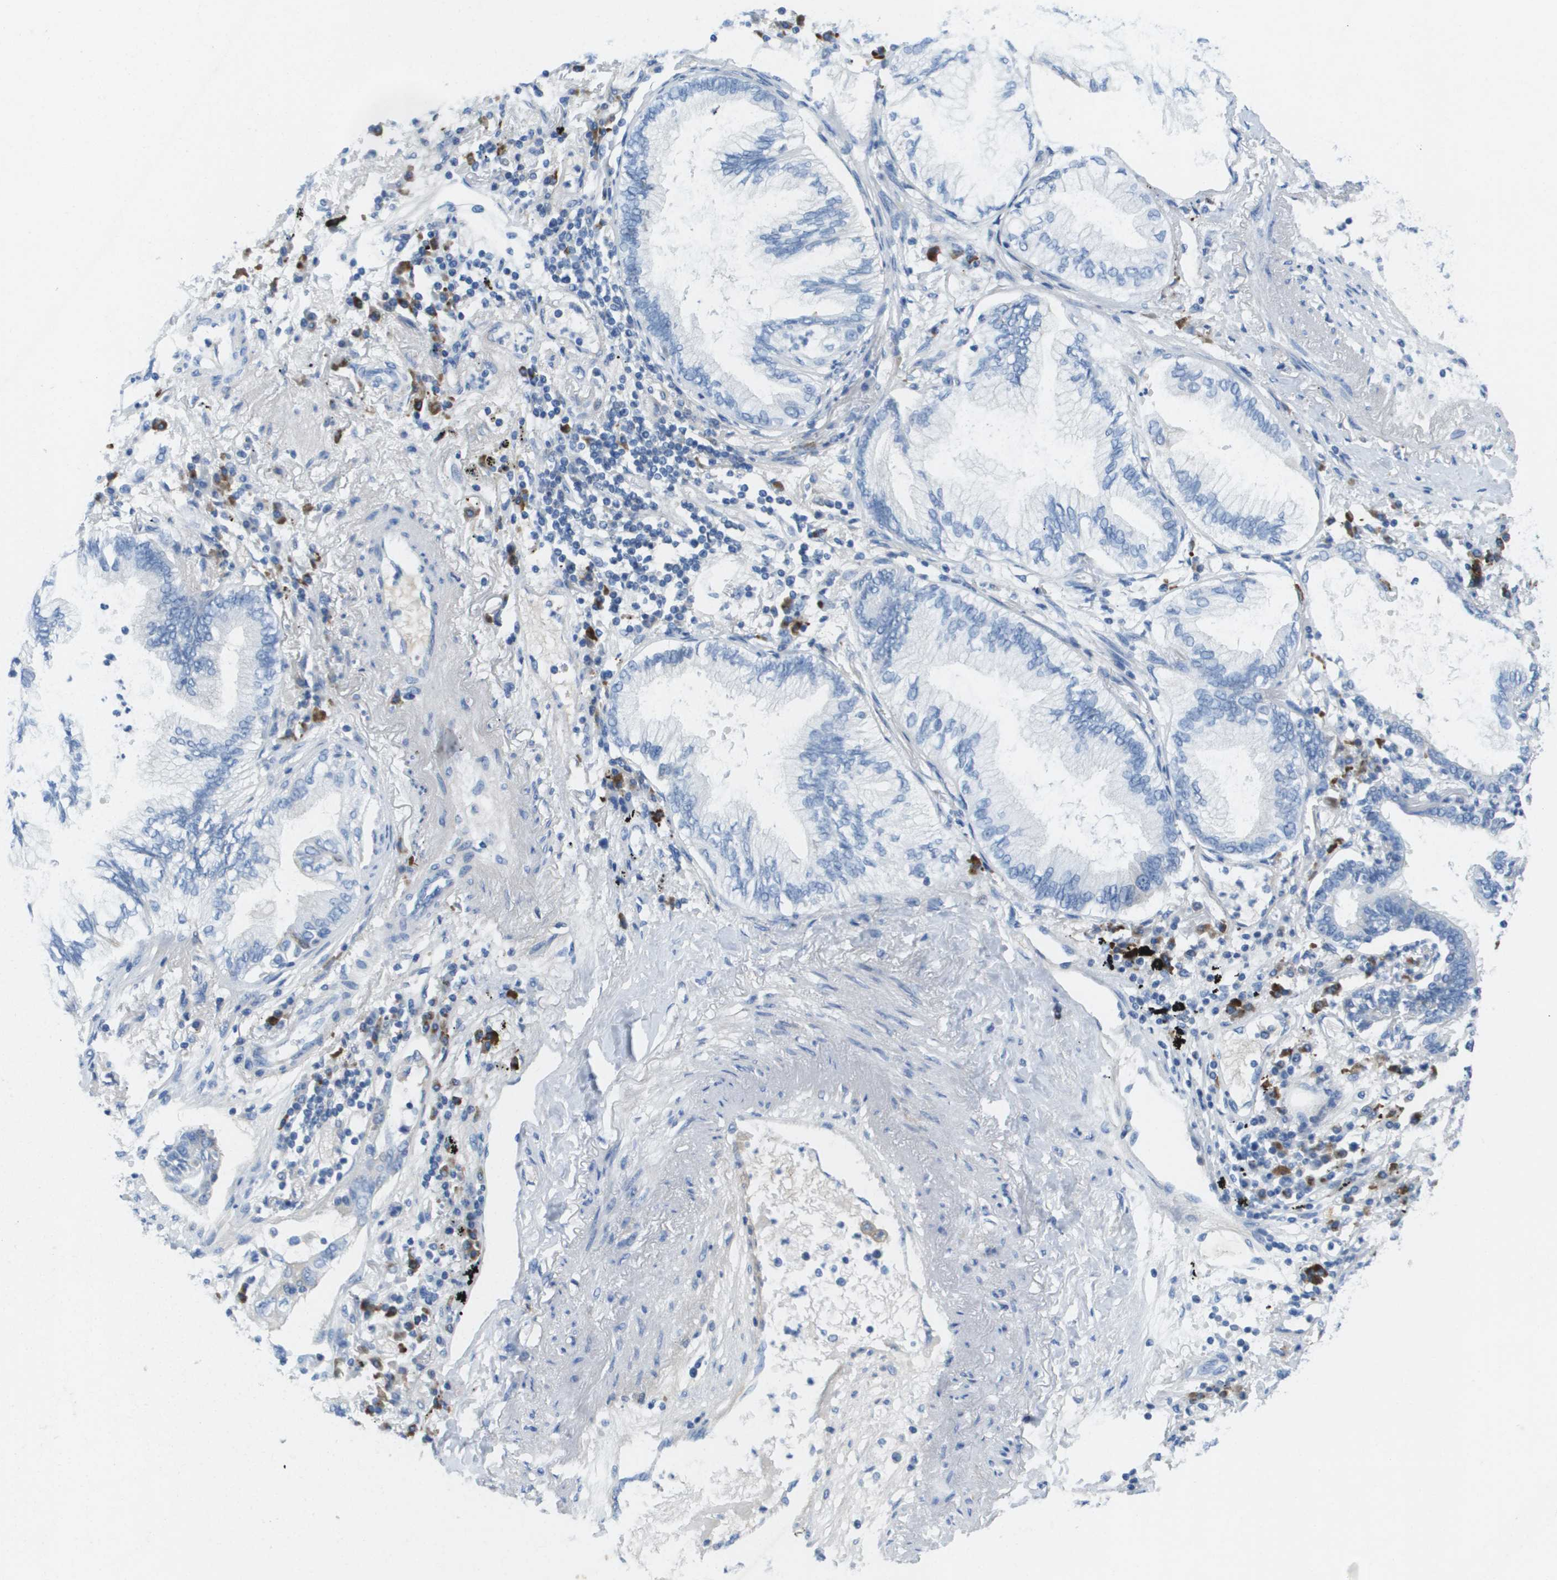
{"staining": {"intensity": "negative", "quantity": "none", "location": "none"}, "tissue": "lung cancer", "cell_type": "Tumor cells", "image_type": "cancer", "snomed": [{"axis": "morphology", "description": "Normal tissue, NOS"}, {"axis": "morphology", "description": "Adenocarcinoma, NOS"}, {"axis": "topography", "description": "Bronchus"}, {"axis": "topography", "description": "Lung"}], "caption": "Immunohistochemical staining of human lung cancer shows no significant positivity in tumor cells.", "gene": "GPR18", "patient": {"sex": "female", "age": 70}}